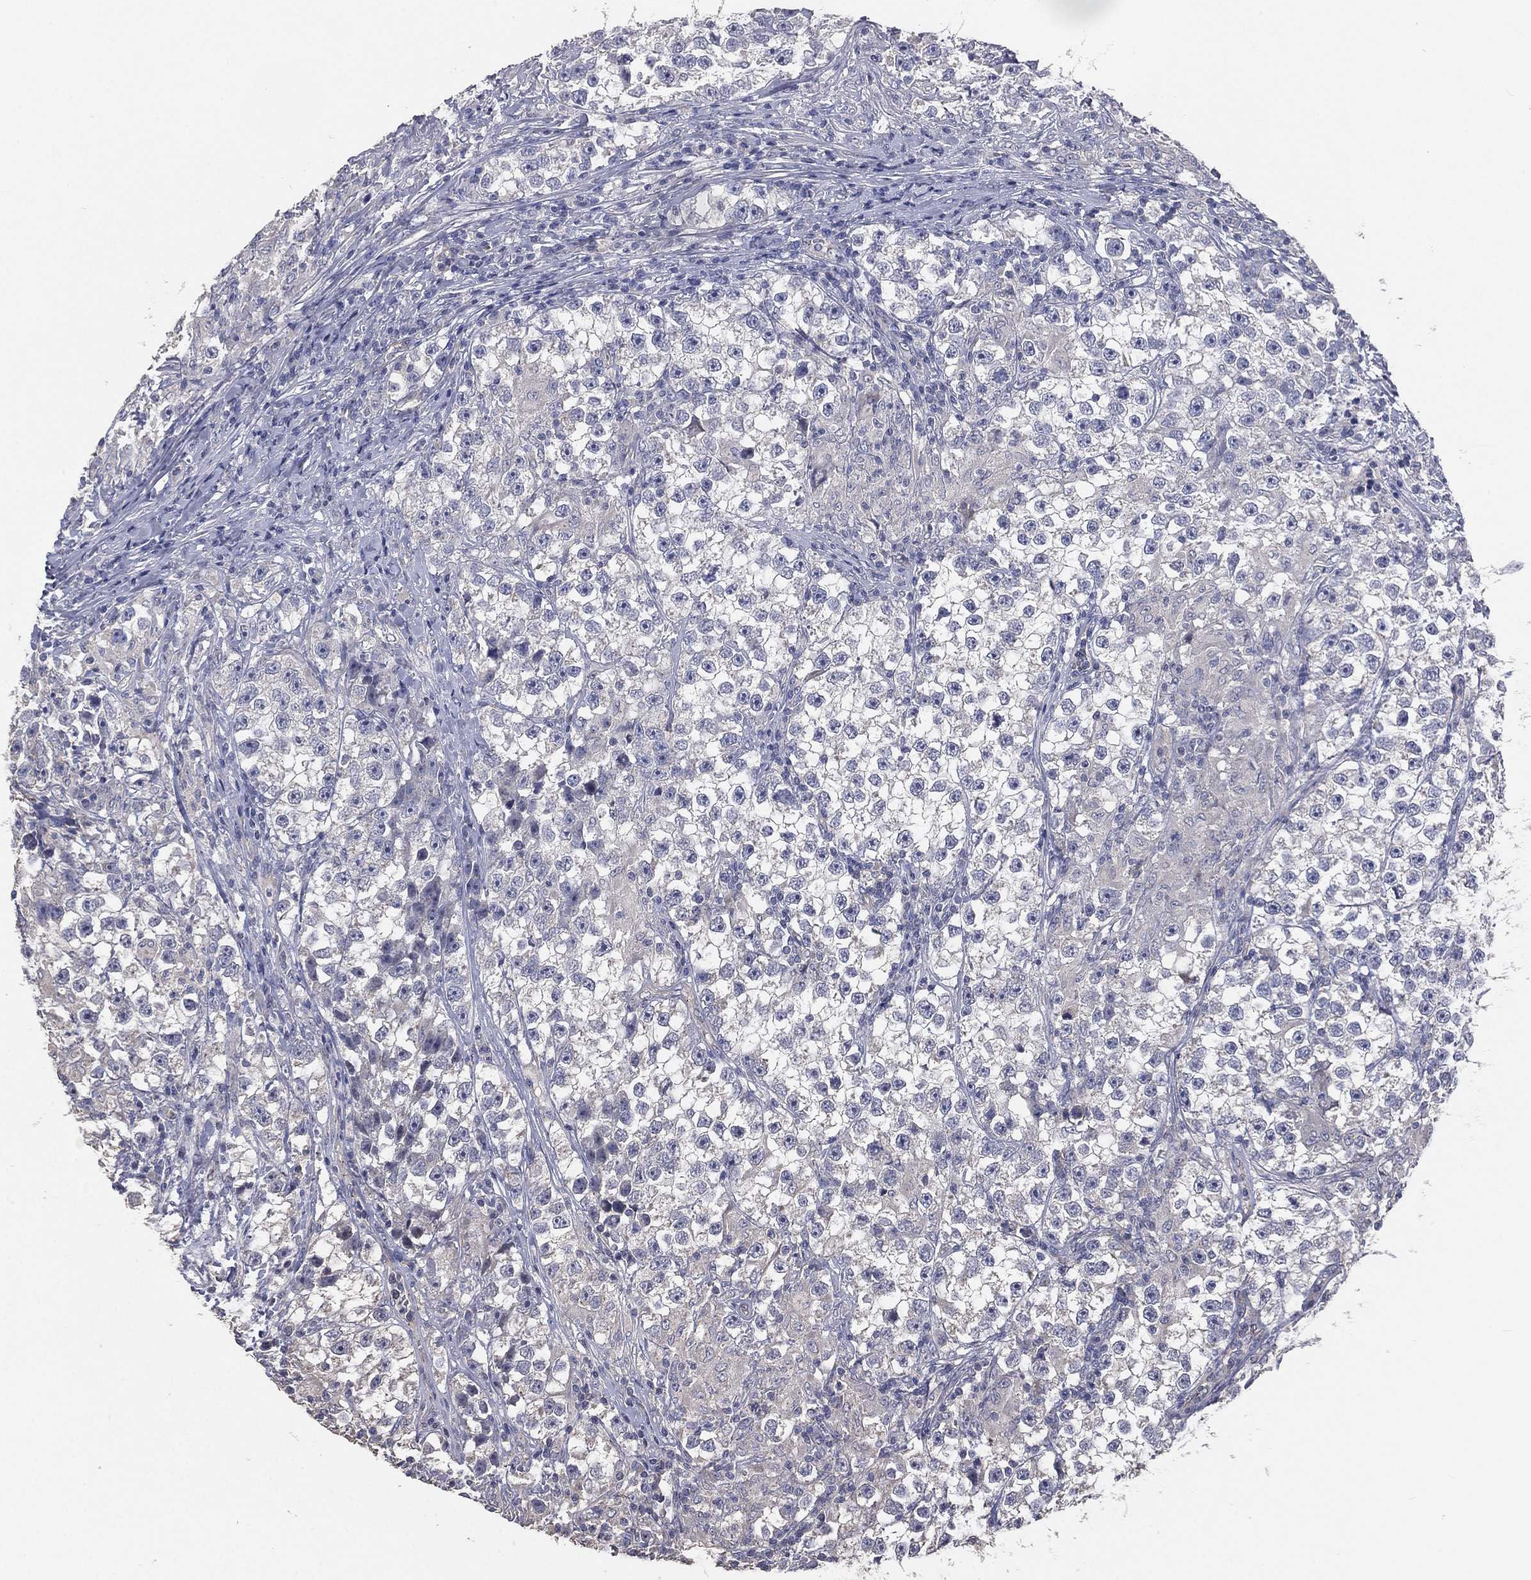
{"staining": {"intensity": "negative", "quantity": "none", "location": "none"}, "tissue": "testis cancer", "cell_type": "Tumor cells", "image_type": "cancer", "snomed": [{"axis": "morphology", "description": "Seminoma, NOS"}, {"axis": "topography", "description": "Testis"}], "caption": "Testis seminoma stained for a protein using immunohistochemistry (IHC) exhibits no expression tumor cells.", "gene": "CROCC", "patient": {"sex": "male", "age": 46}}